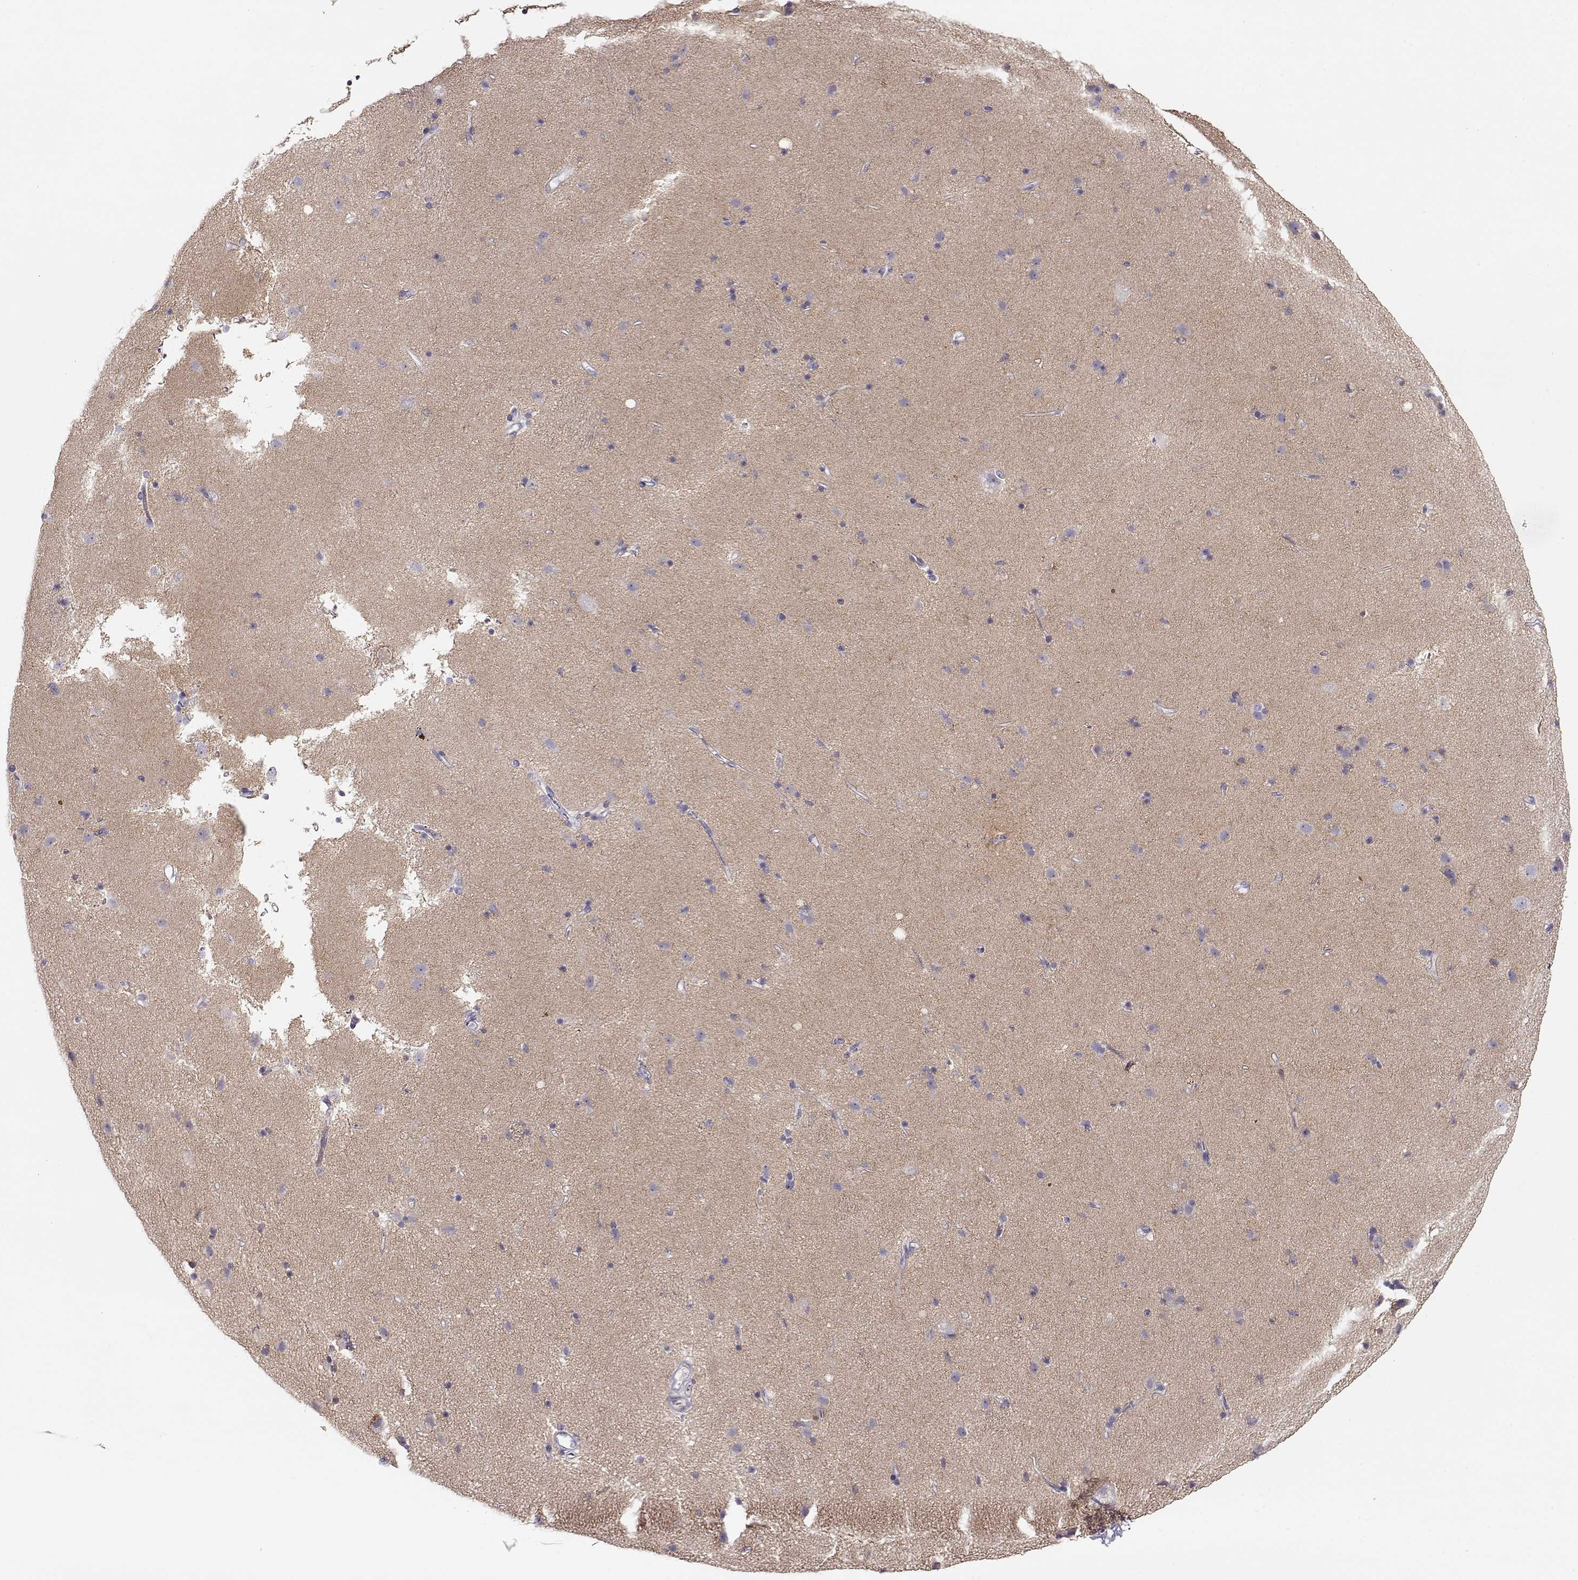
{"staining": {"intensity": "negative", "quantity": "none", "location": "none"}, "tissue": "caudate", "cell_type": "Glial cells", "image_type": "normal", "snomed": [{"axis": "morphology", "description": "Normal tissue, NOS"}, {"axis": "topography", "description": "Lateral ventricle wall"}], "caption": "Immunohistochemistry of unremarkable caudate reveals no expression in glial cells. (Stains: DAB IHC with hematoxylin counter stain, Microscopy: brightfield microscopy at high magnification).", "gene": "NDRG4", "patient": {"sex": "female", "age": 71}}